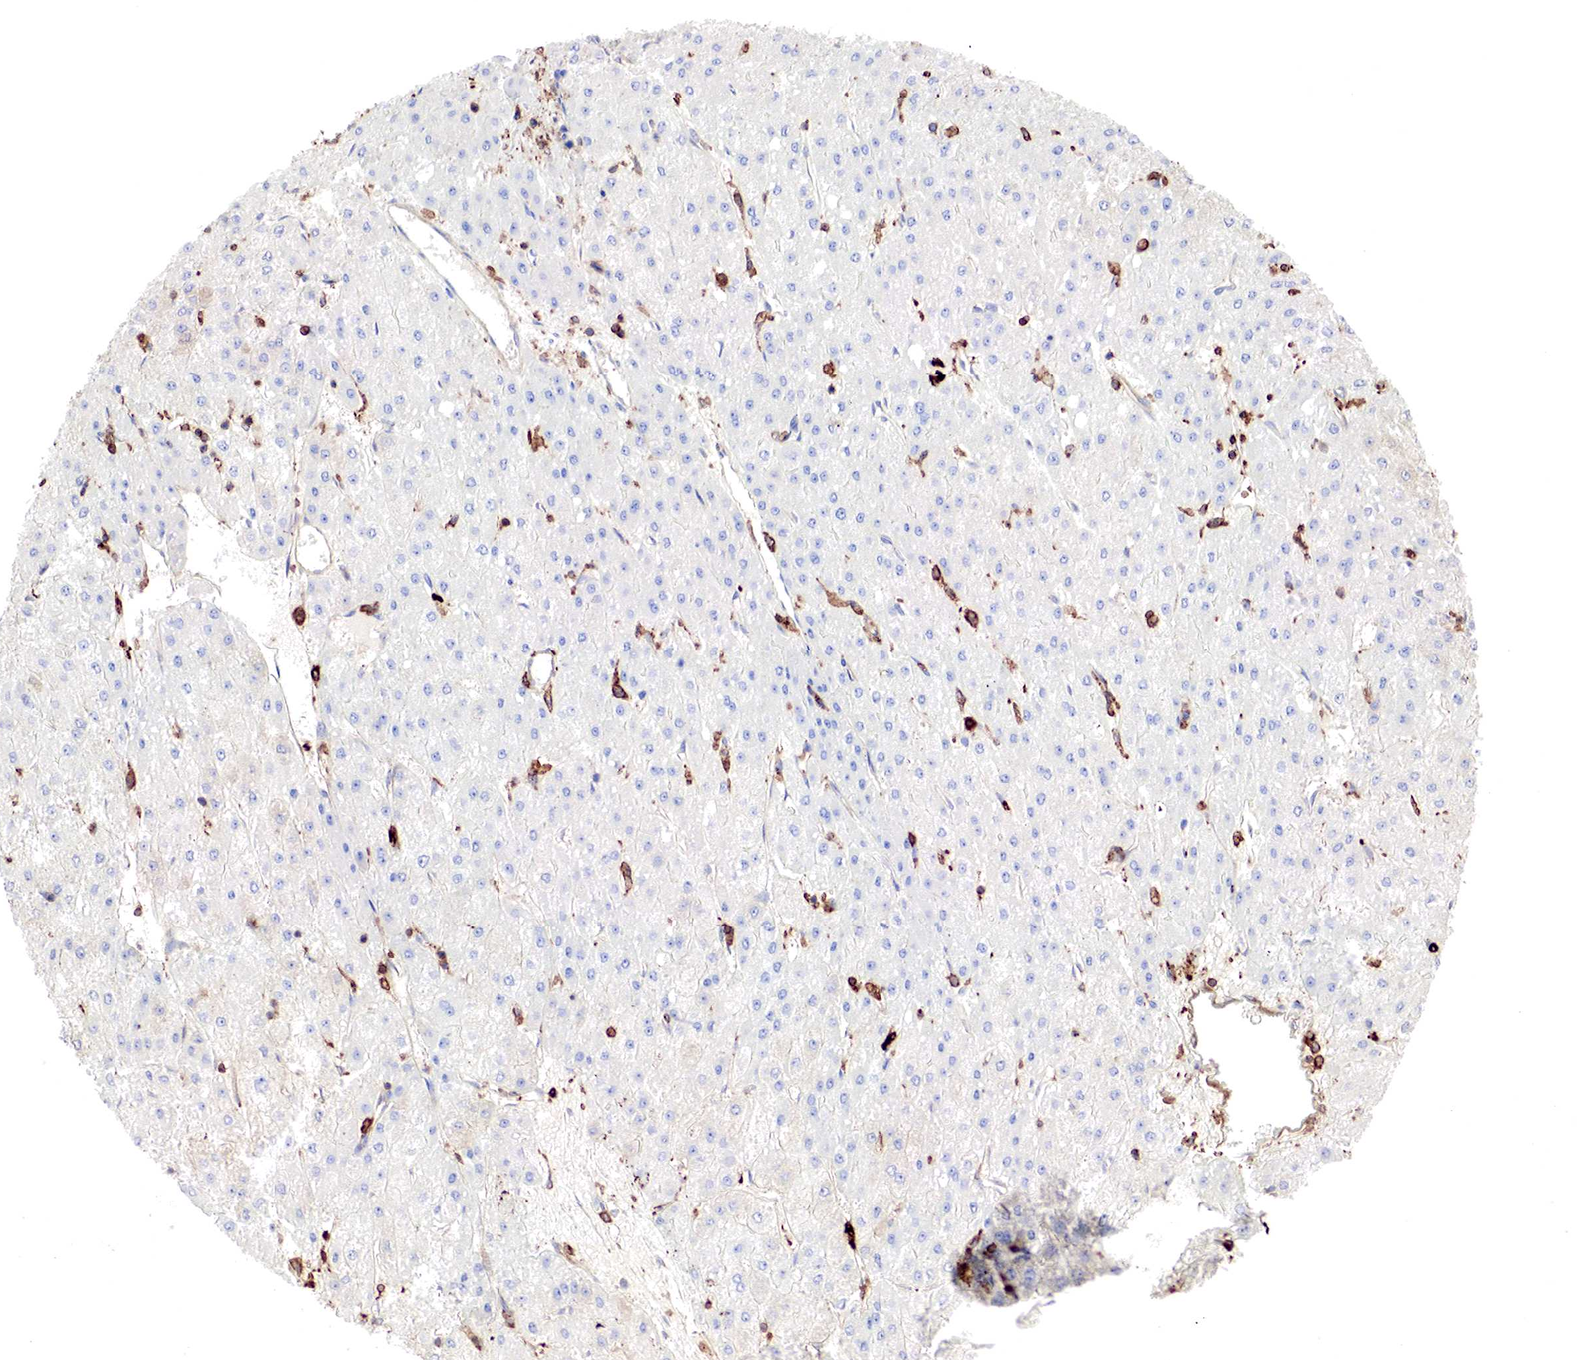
{"staining": {"intensity": "weak", "quantity": "<25%", "location": "cytoplasmic/membranous"}, "tissue": "liver cancer", "cell_type": "Tumor cells", "image_type": "cancer", "snomed": [{"axis": "morphology", "description": "Carcinoma, Hepatocellular, NOS"}, {"axis": "topography", "description": "Liver"}], "caption": "This is an immunohistochemistry (IHC) photomicrograph of human liver cancer (hepatocellular carcinoma). There is no positivity in tumor cells.", "gene": "G6PD", "patient": {"sex": "female", "age": 52}}